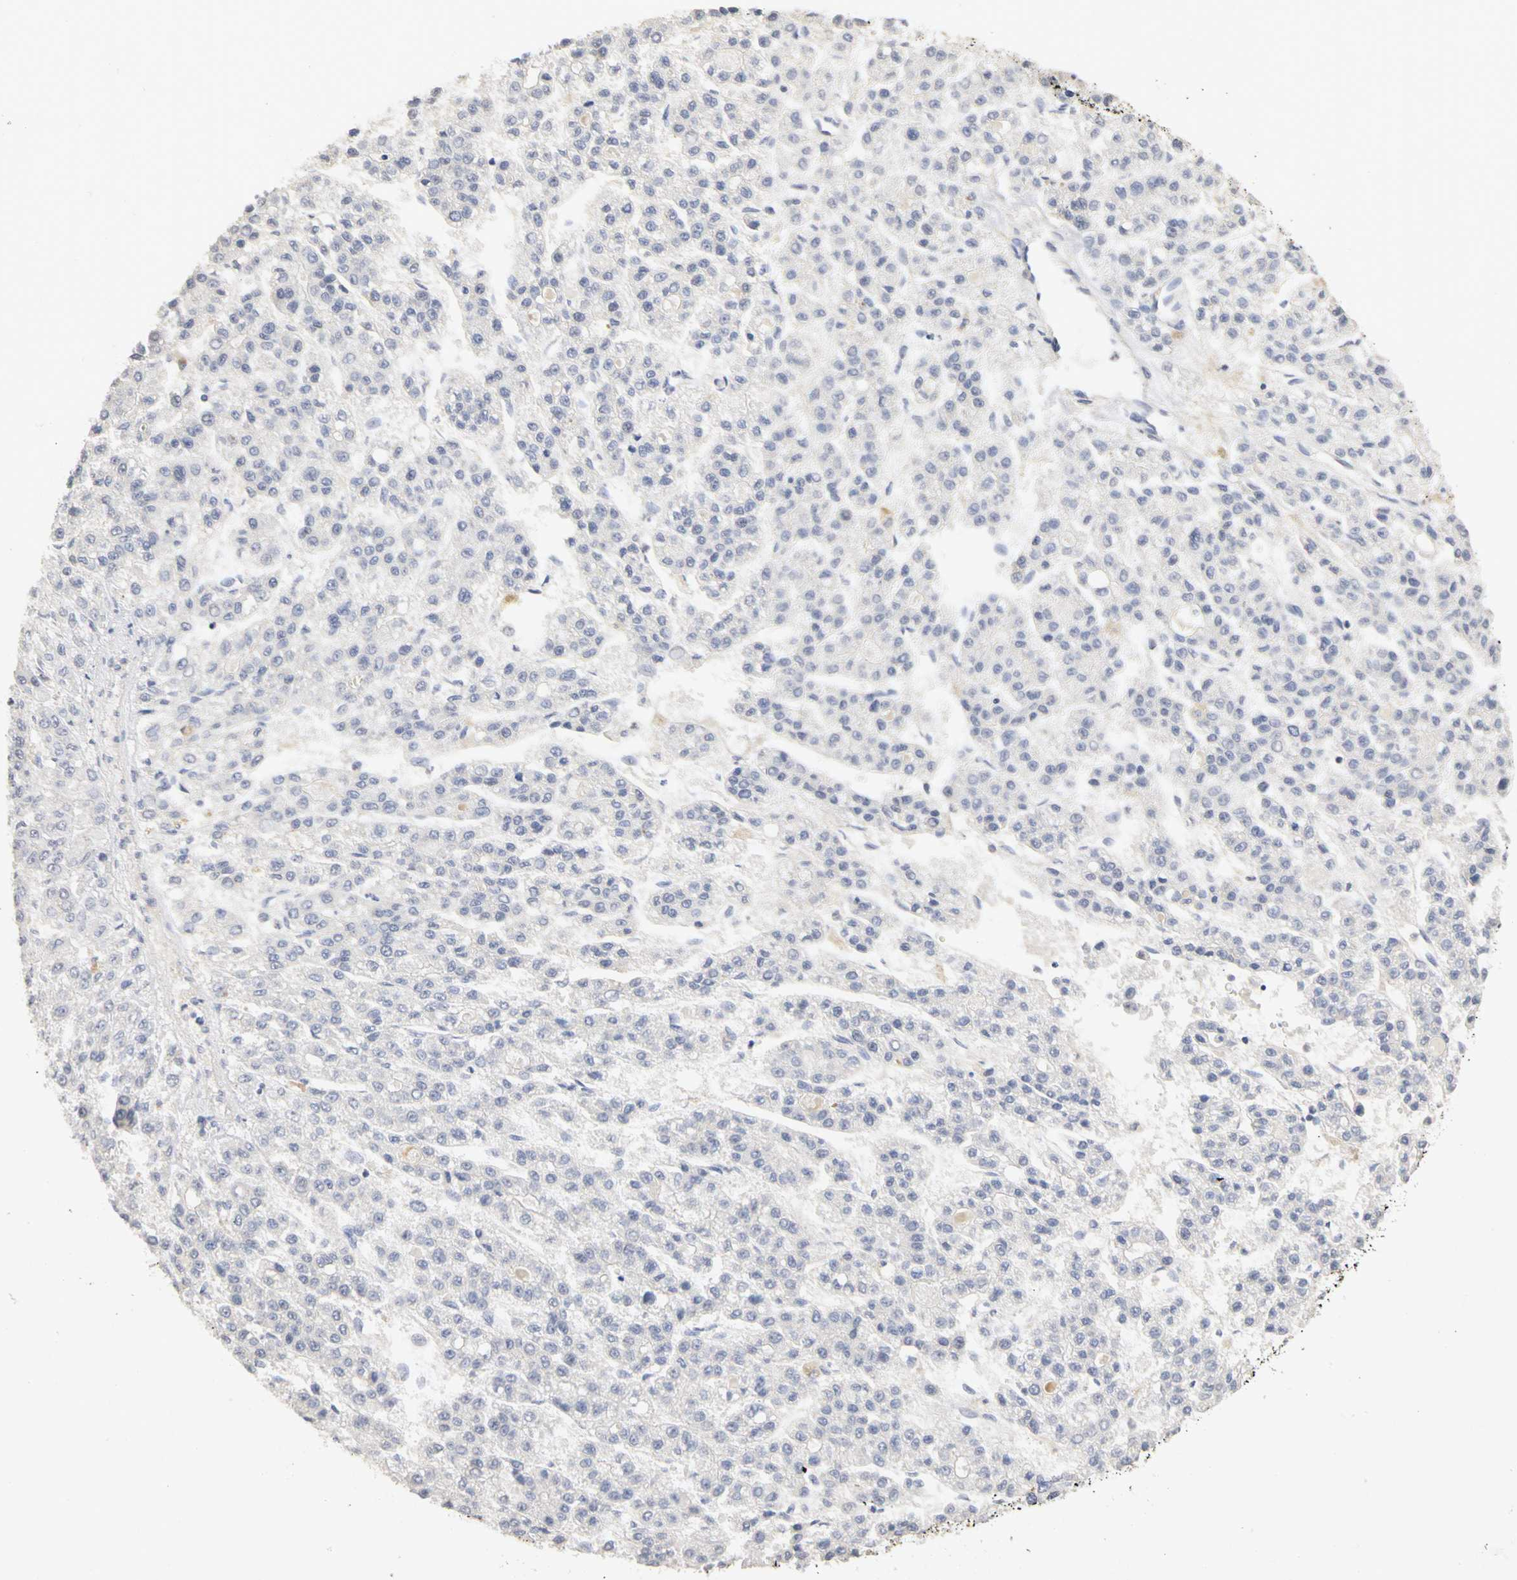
{"staining": {"intensity": "negative", "quantity": "none", "location": "none"}, "tissue": "liver cancer", "cell_type": "Tumor cells", "image_type": "cancer", "snomed": [{"axis": "morphology", "description": "Carcinoma, Hepatocellular, NOS"}, {"axis": "topography", "description": "Liver"}], "caption": "The immunohistochemistry (IHC) micrograph has no significant positivity in tumor cells of liver cancer tissue.", "gene": "PGR", "patient": {"sex": "male", "age": 70}}